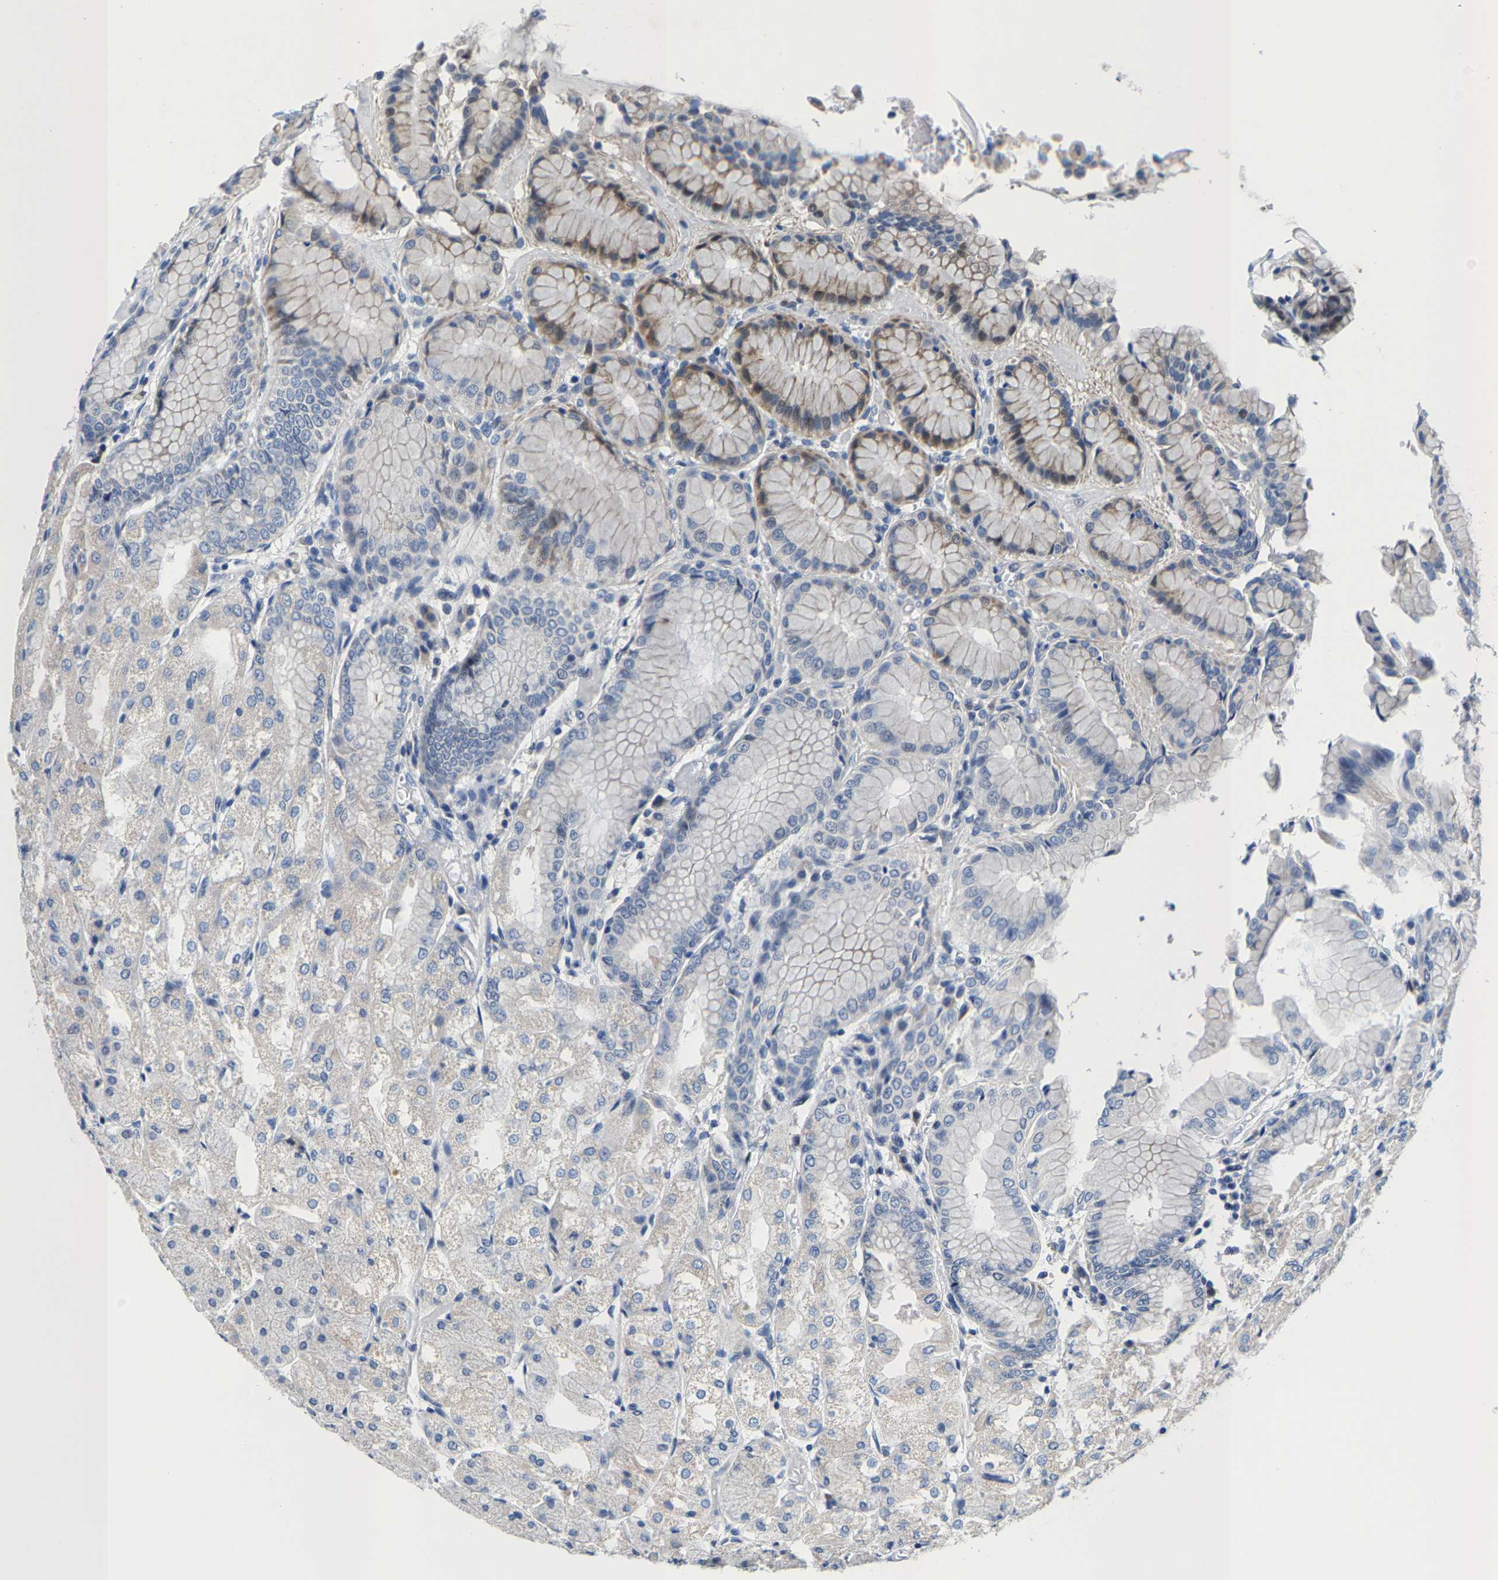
{"staining": {"intensity": "moderate", "quantity": "<25%", "location": "cytoplasmic/membranous"}, "tissue": "stomach", "cell_type": "Glandular cells", "image_type": "normal", "snomed": [{"axis": "morphology", "description": "Normal tissue, NOS"}, {"axis": "topography", "description": "Stomach, upper"}], "caption": "IHC of benign stomach exhibits low levels of moderate cytoplasmic/membranous staining in about <25% of glandular cells. The staining was performed using DAB, with brown indicating positive protein expression. Nuclei are stained blue with hematoxylin.", "gene": "KLHL1", "patient": {"sex": "male", "age": 72}}